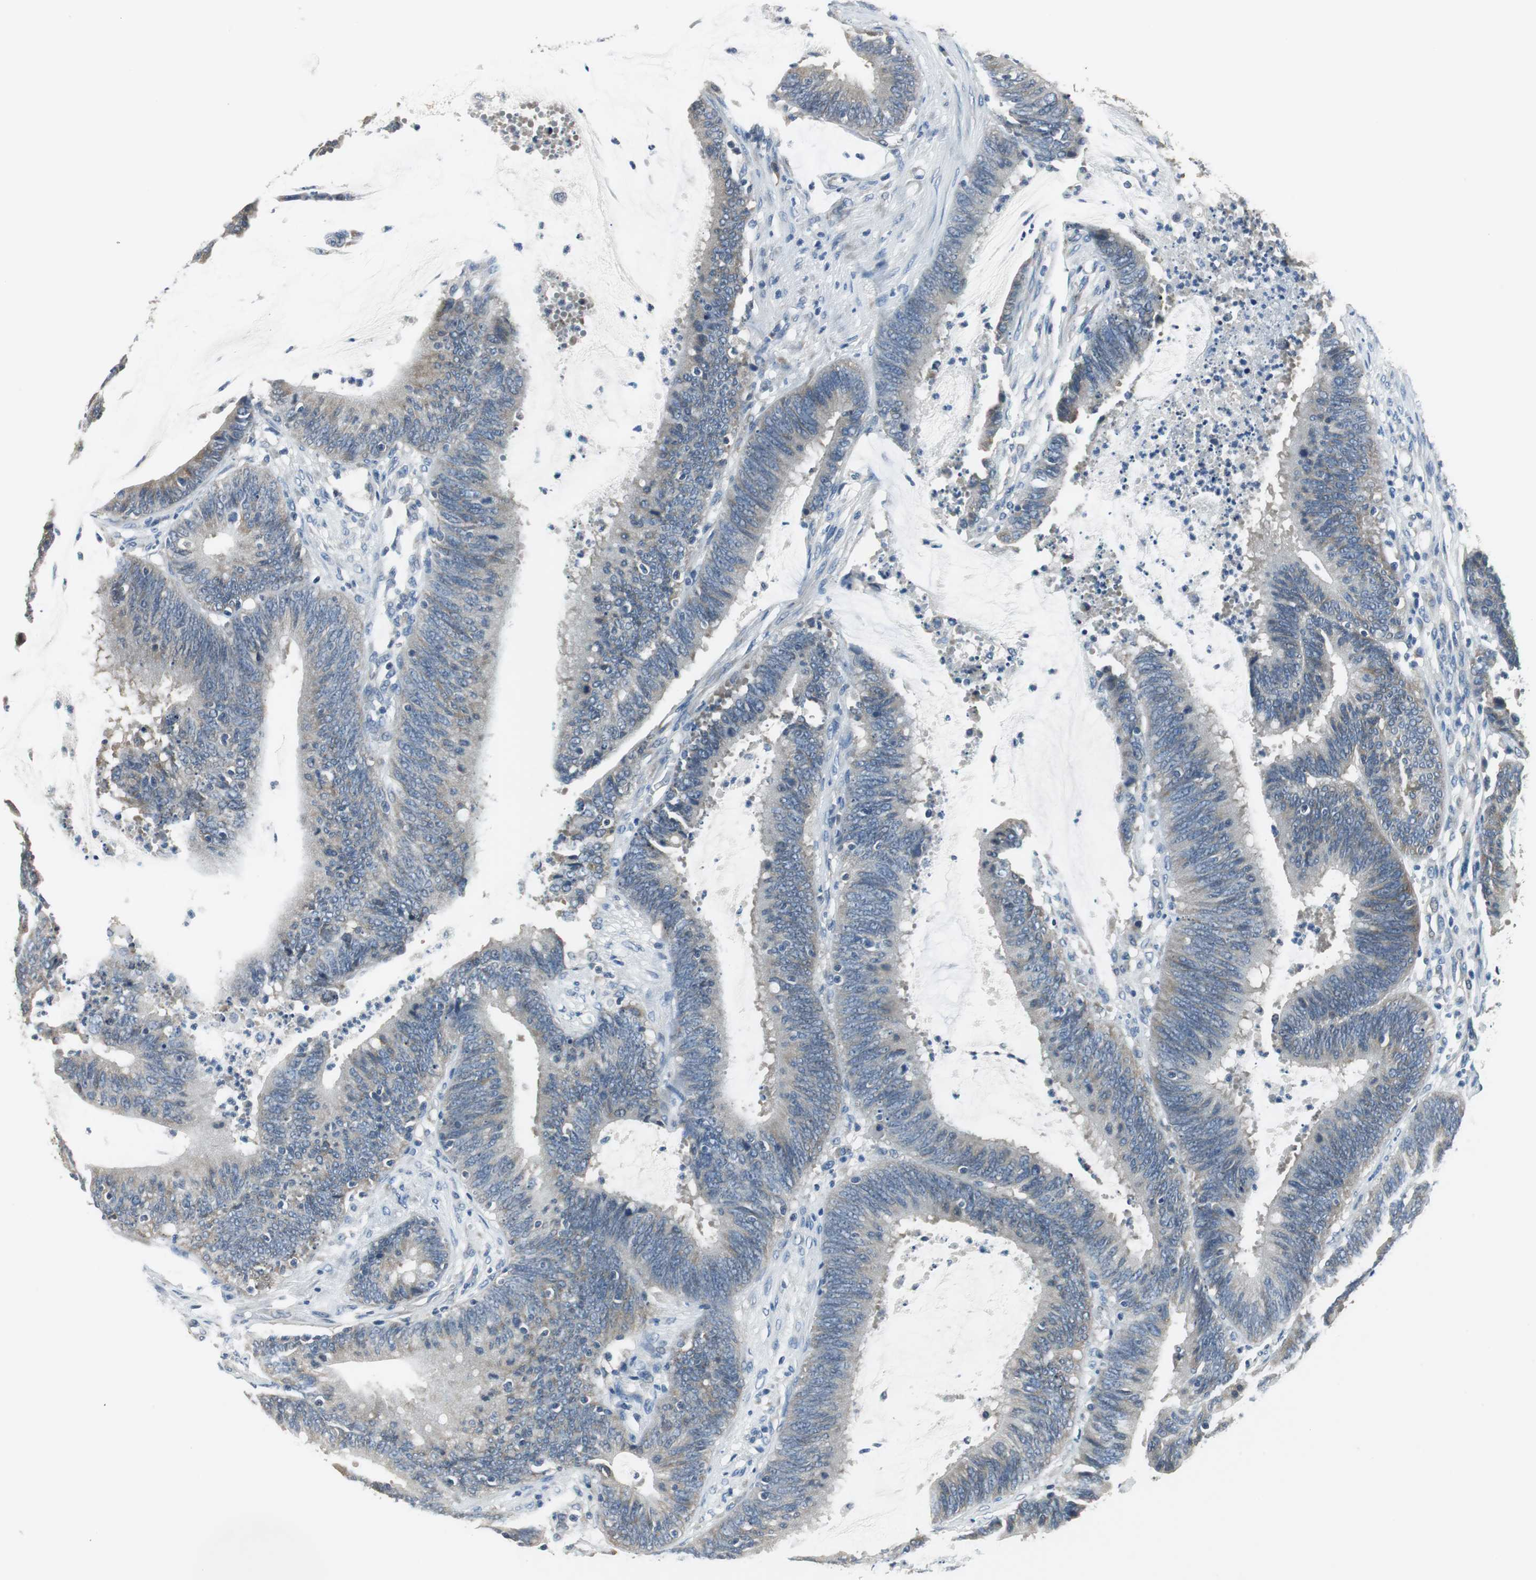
{"staining": {"intensity": "weak", "quantity": "25%-75%", "location": "cytoplasmic/membranous"}, "tissue": "colorectal cancer", "cell_type": "Tumor cells", "image_type": "cancer", "snomed": [{"axis": "morphology", "description": "Adenocarcinoma, NOS"}, {"axis": "topography", "description": "Rectum"}], "caption": "Immunohistochemical staining of human colorectal cancer (adenocarcinoma) exhibits weak cytoplasmic/membranous protein expression in approximately 25%-75% of tumor cells.", "gene": "MTIF2", "patient": {"sex": "female", "age": 66}}